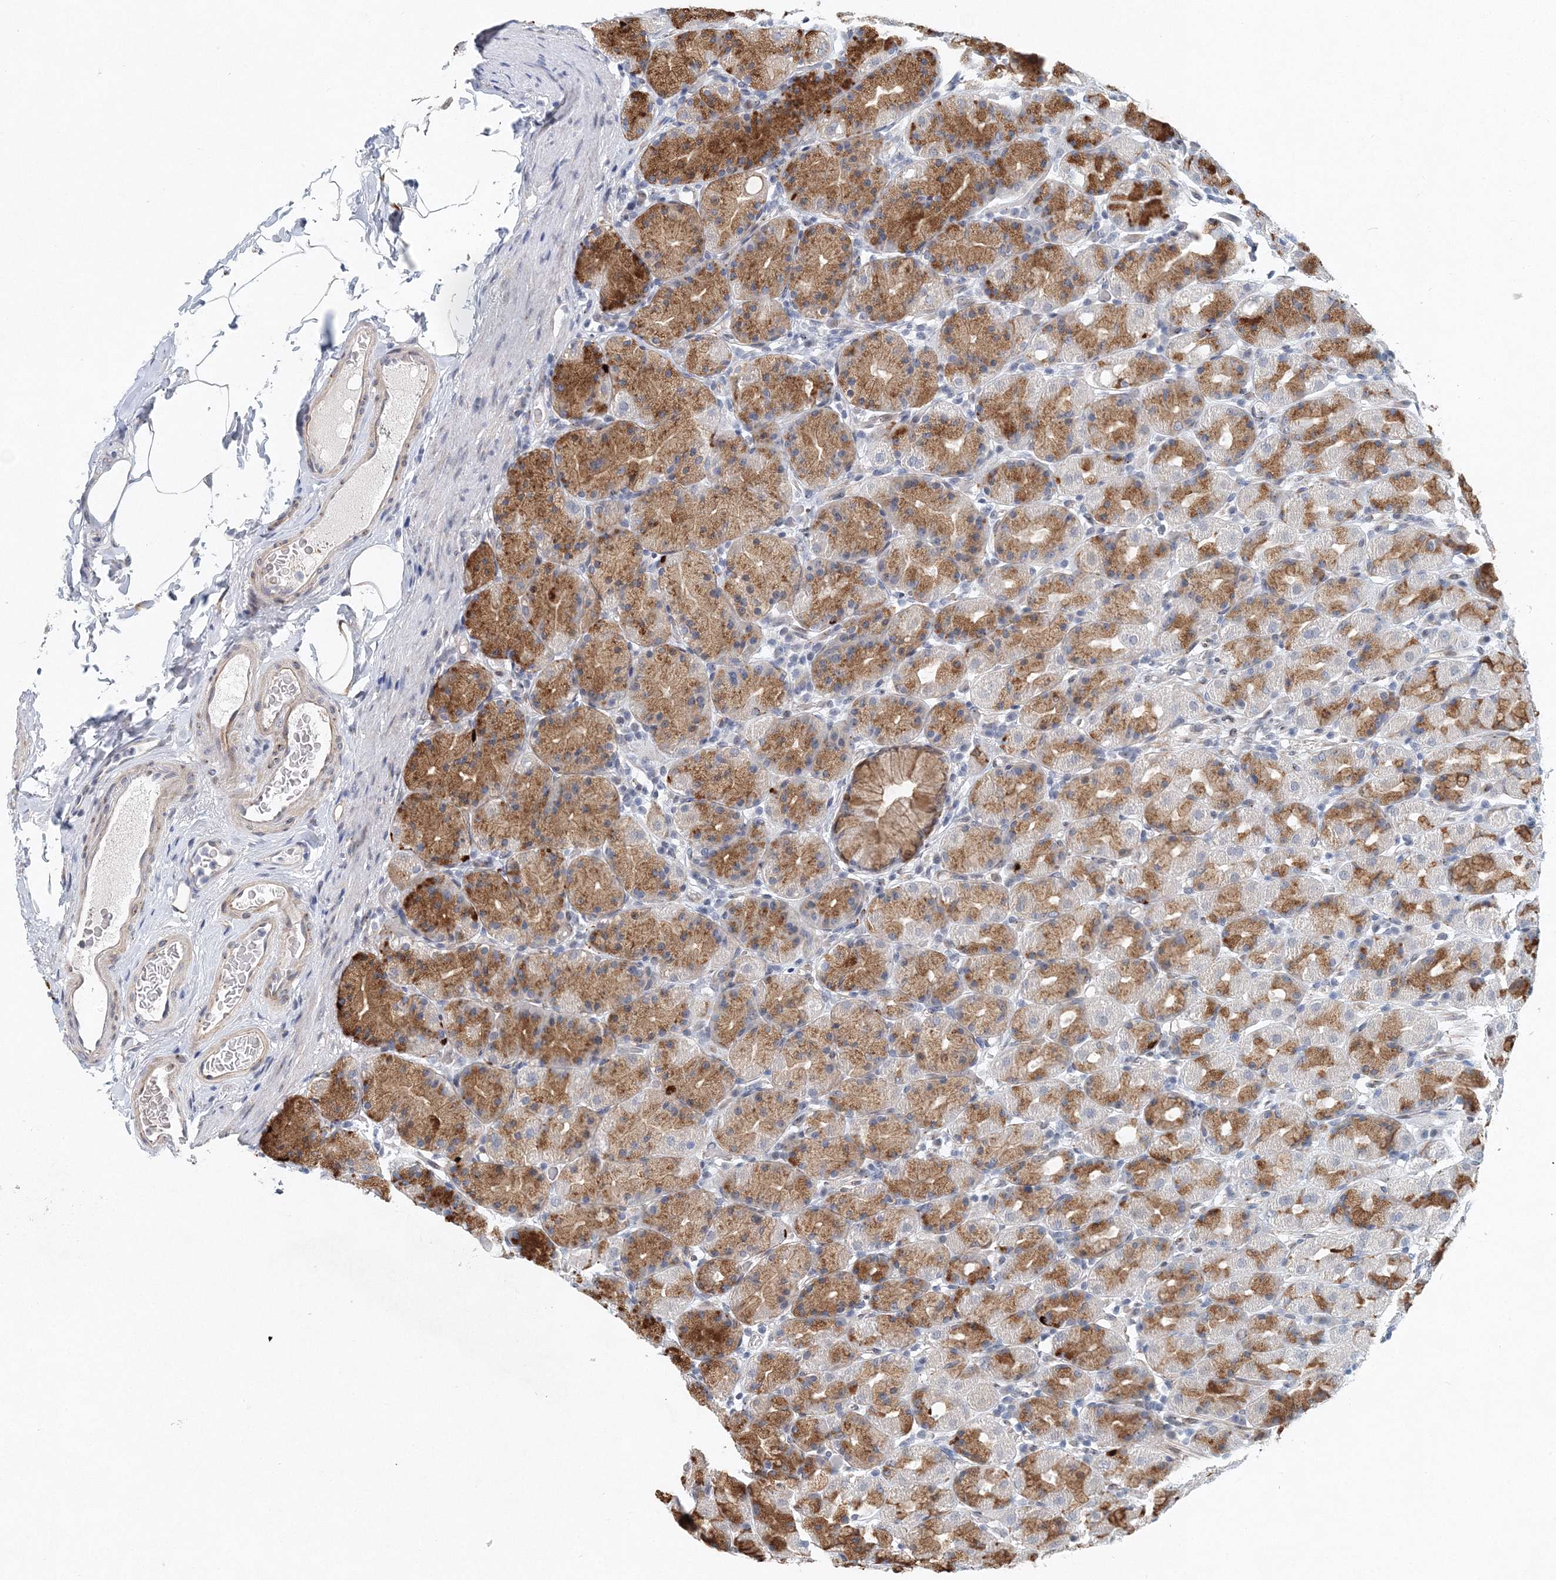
{"staining": {"intensity": "moderate", "quantity": ">75%", "location": "cytoplasmic/membranous"}, "tissue": "stomach", "cell_type": "Glandular cells", "image_type": "normal", "snomed": [{"axis": "morphology", "description": "Normal tissue, NOS"}, {"axis": "topography", "description": "Stomach, upper"}], "caption": "Approximately >75% of glandular cells in normal human stomach display moderate cytoplasmic/membranous protein expression as visualized by brown immunohistochemical staining.", "gene": "UIMC1", "patient": {"sex": "male", "age": 68}}